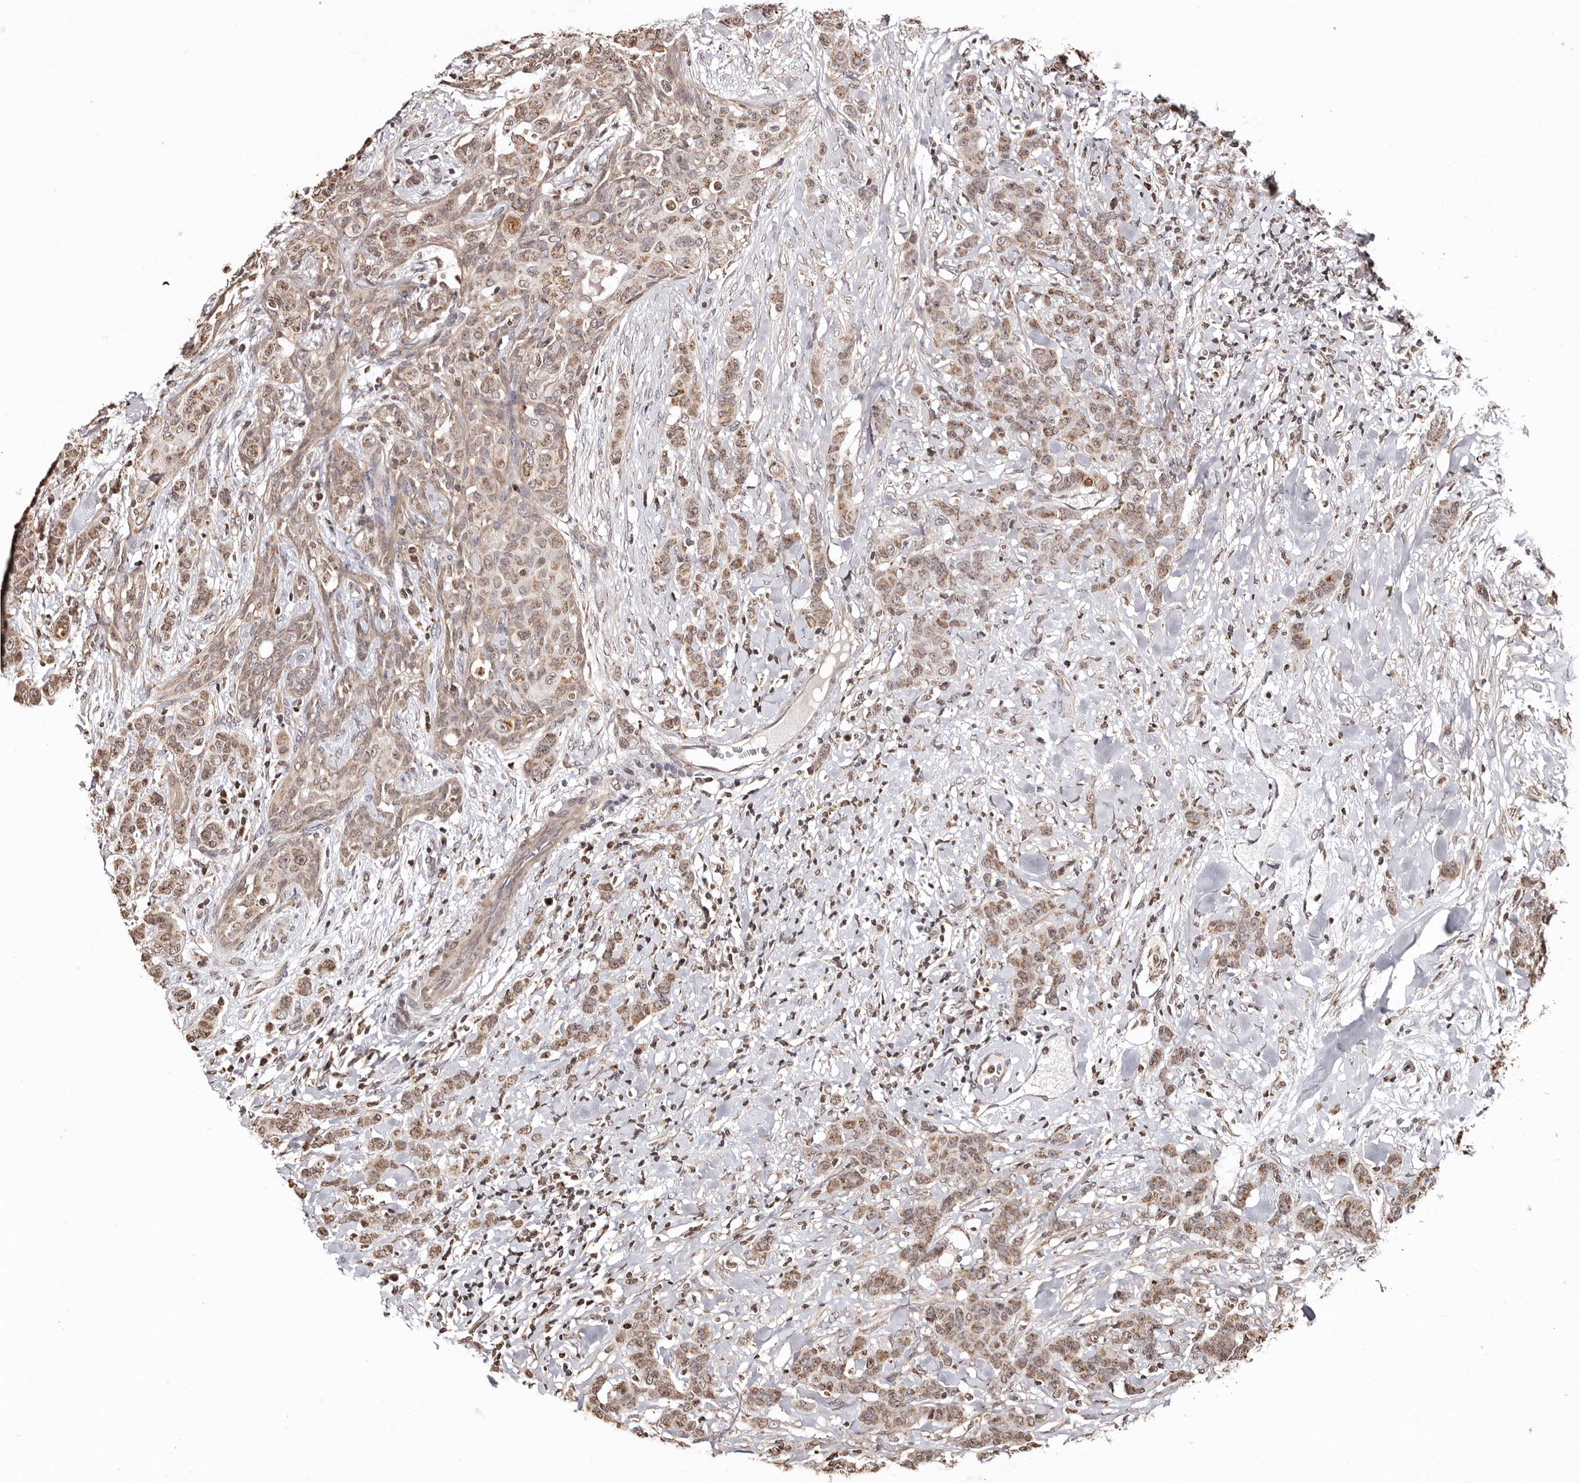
{"staining": {"intensity": "weak", "quantity": ">75%", "location": "cytoplasmic/membranous,nuclear"}, "tissue": "breast cancer", "cell_type": "Tumor cells", "image_type": "cancer", "snomed": [{"axis": "morphology", "description": "Duct carcinoma"}, {"axis": "topography", "description": "Breast"}], "caption": "Protein analysis of breast cancer (invasive ductal carcinoma) tissue exhibits weak cytoplasmic/membranous and nuclear expression in approximately >75% of tumor cells.", "gene": "CCDC190", "patient": {"sex": "female", "age": 40}}